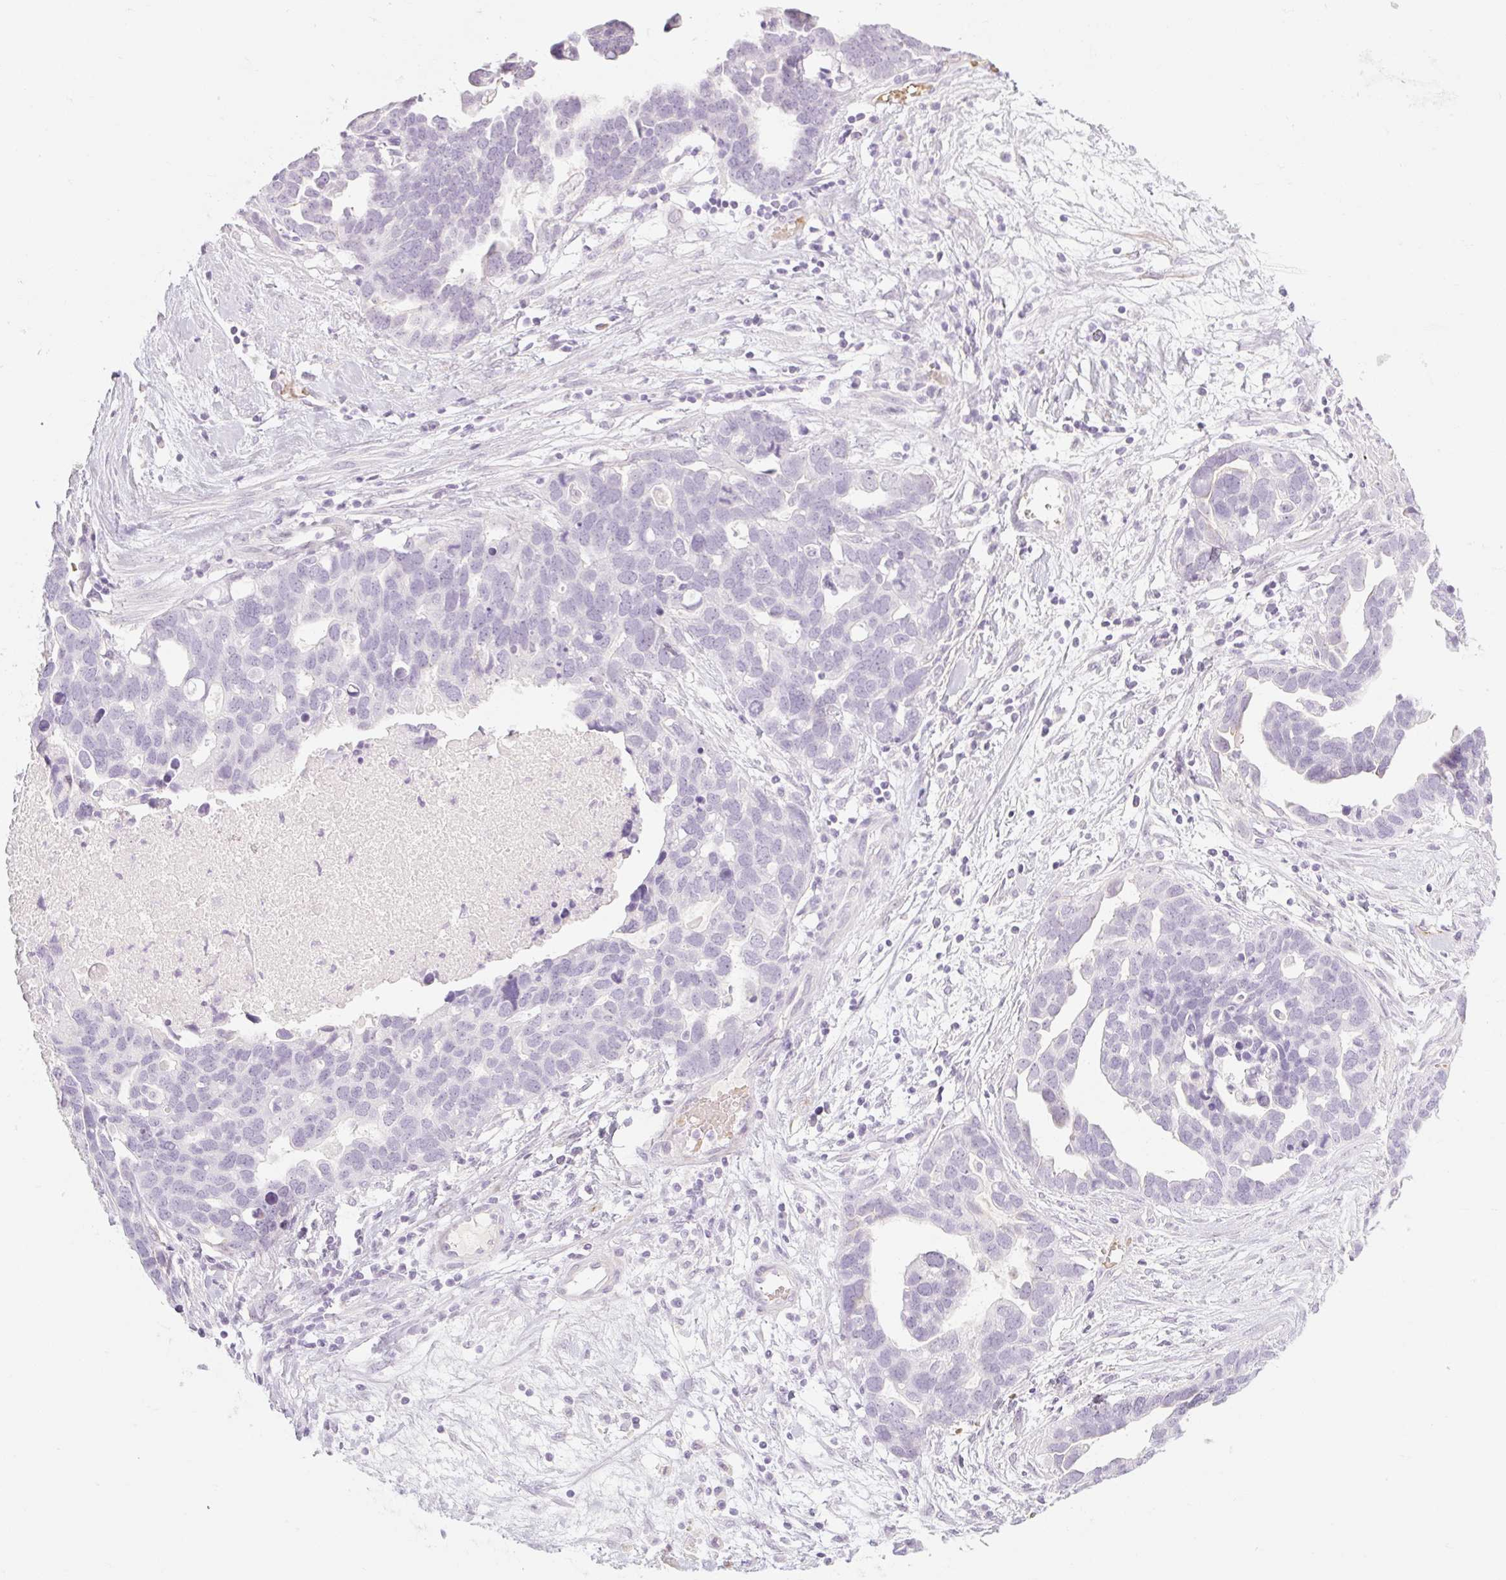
{"staining": {"intensity": "negative", "quantity": "none", "location": "none"}, "tissue": "ovarian cancer", "cell_type": "Tumor cells", "image_type": "cancer", "snomed": [{"axis": "morphology", "description": "Cystadenocarcinoma, serous, NOS"}, {"axis": "topography", "description": "Ovary"}], "caption": "DAB immunohistochemical staining of serous cystadenocarcinoma (ovarian) exhibits no significant staining in tumor cells.", "gene": "TAF1L", "patient": {"sex": "female", "age": 54}}